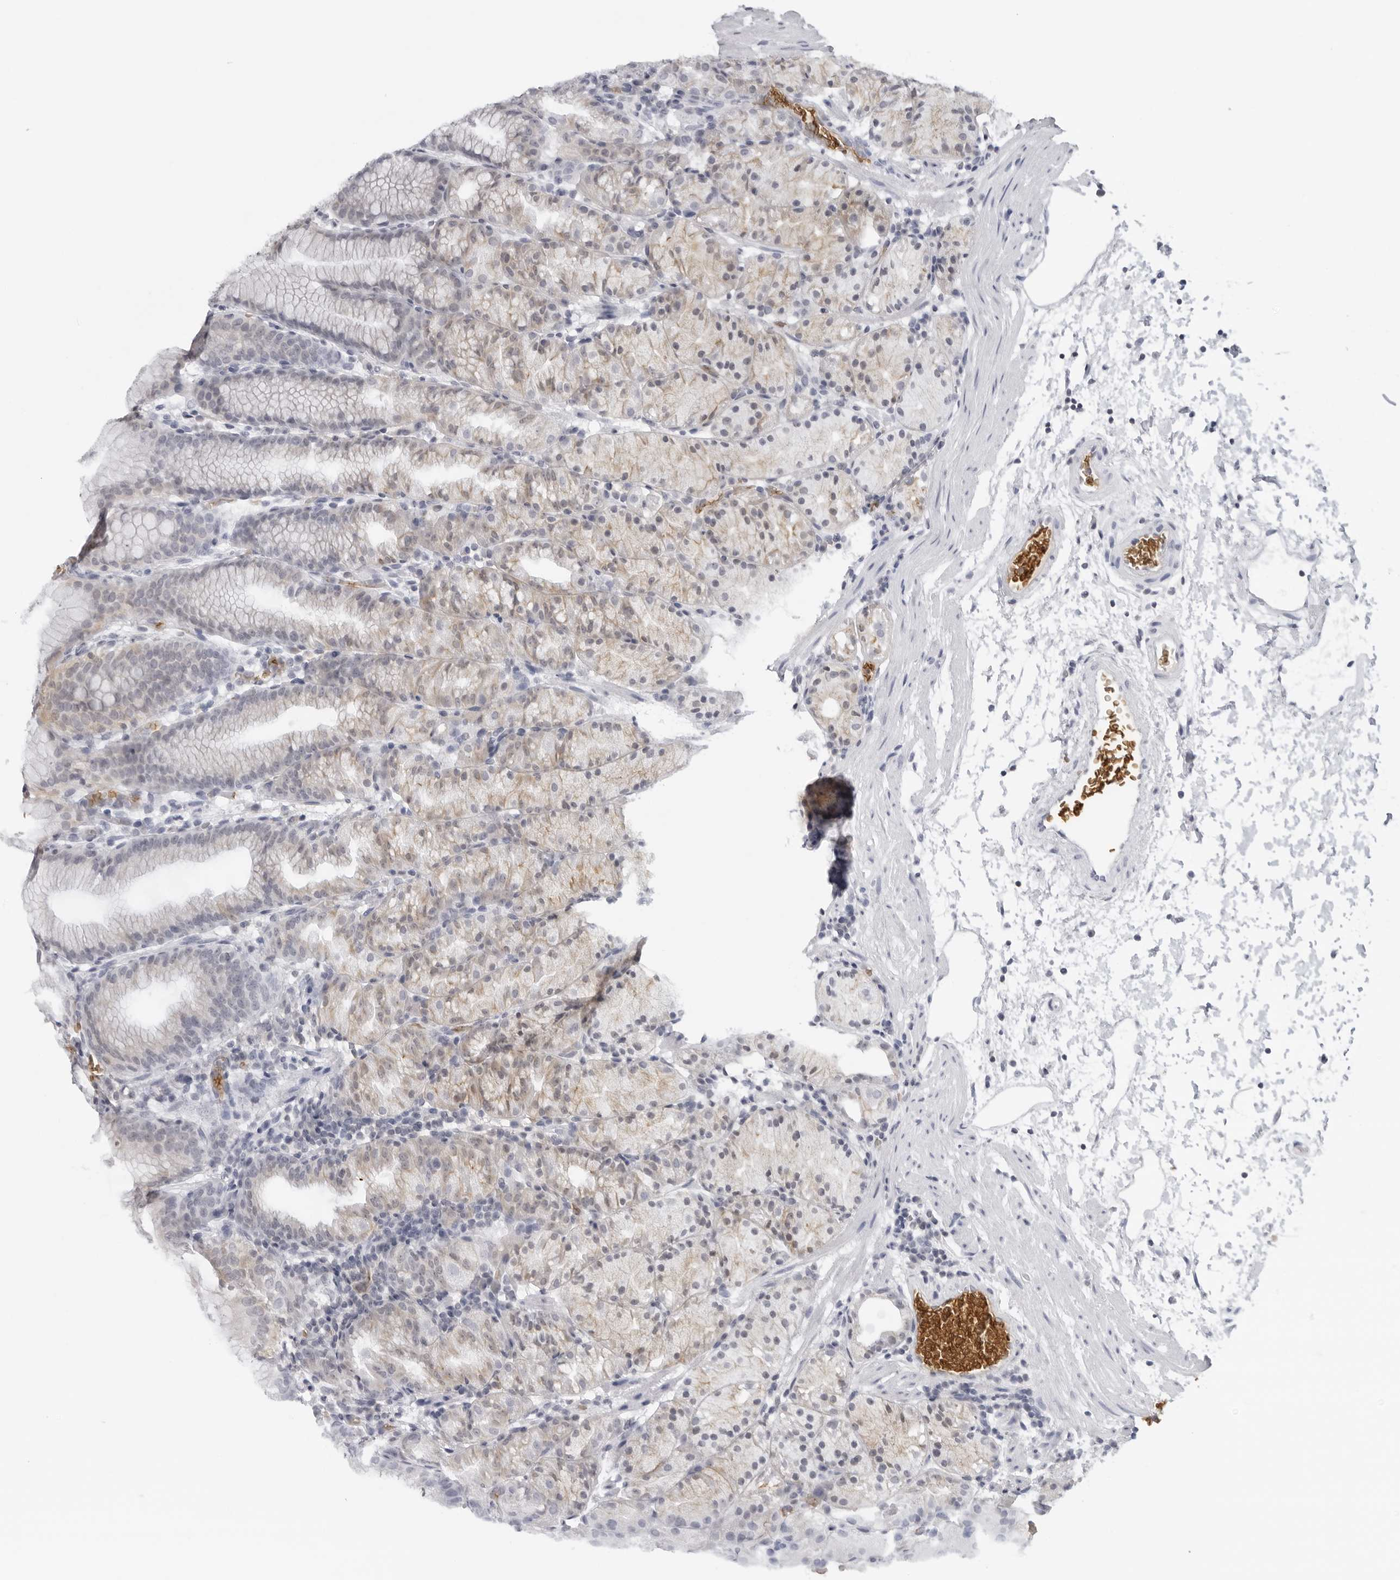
{"staining": {"intensity": "weak", "quantity": "<25%", "location": "cytoplasmic/membranous"}, "tissue": "stomach", "cell_type": "Glandular cells", "image_type": "normal", "snomed": [{"axis": "morphology", "description": "Normal tissue, NOS"}, {"axis": "topography", "description": "Stomach, upper"}], "caption": "Immunohistochemistry (IHC) histopathology image of unremarkable human stomach stained for a protein (brown), which shows no expression in glandular cells.", "gene": "EPB41", "patient": {"sex": "male", "age": 48}}